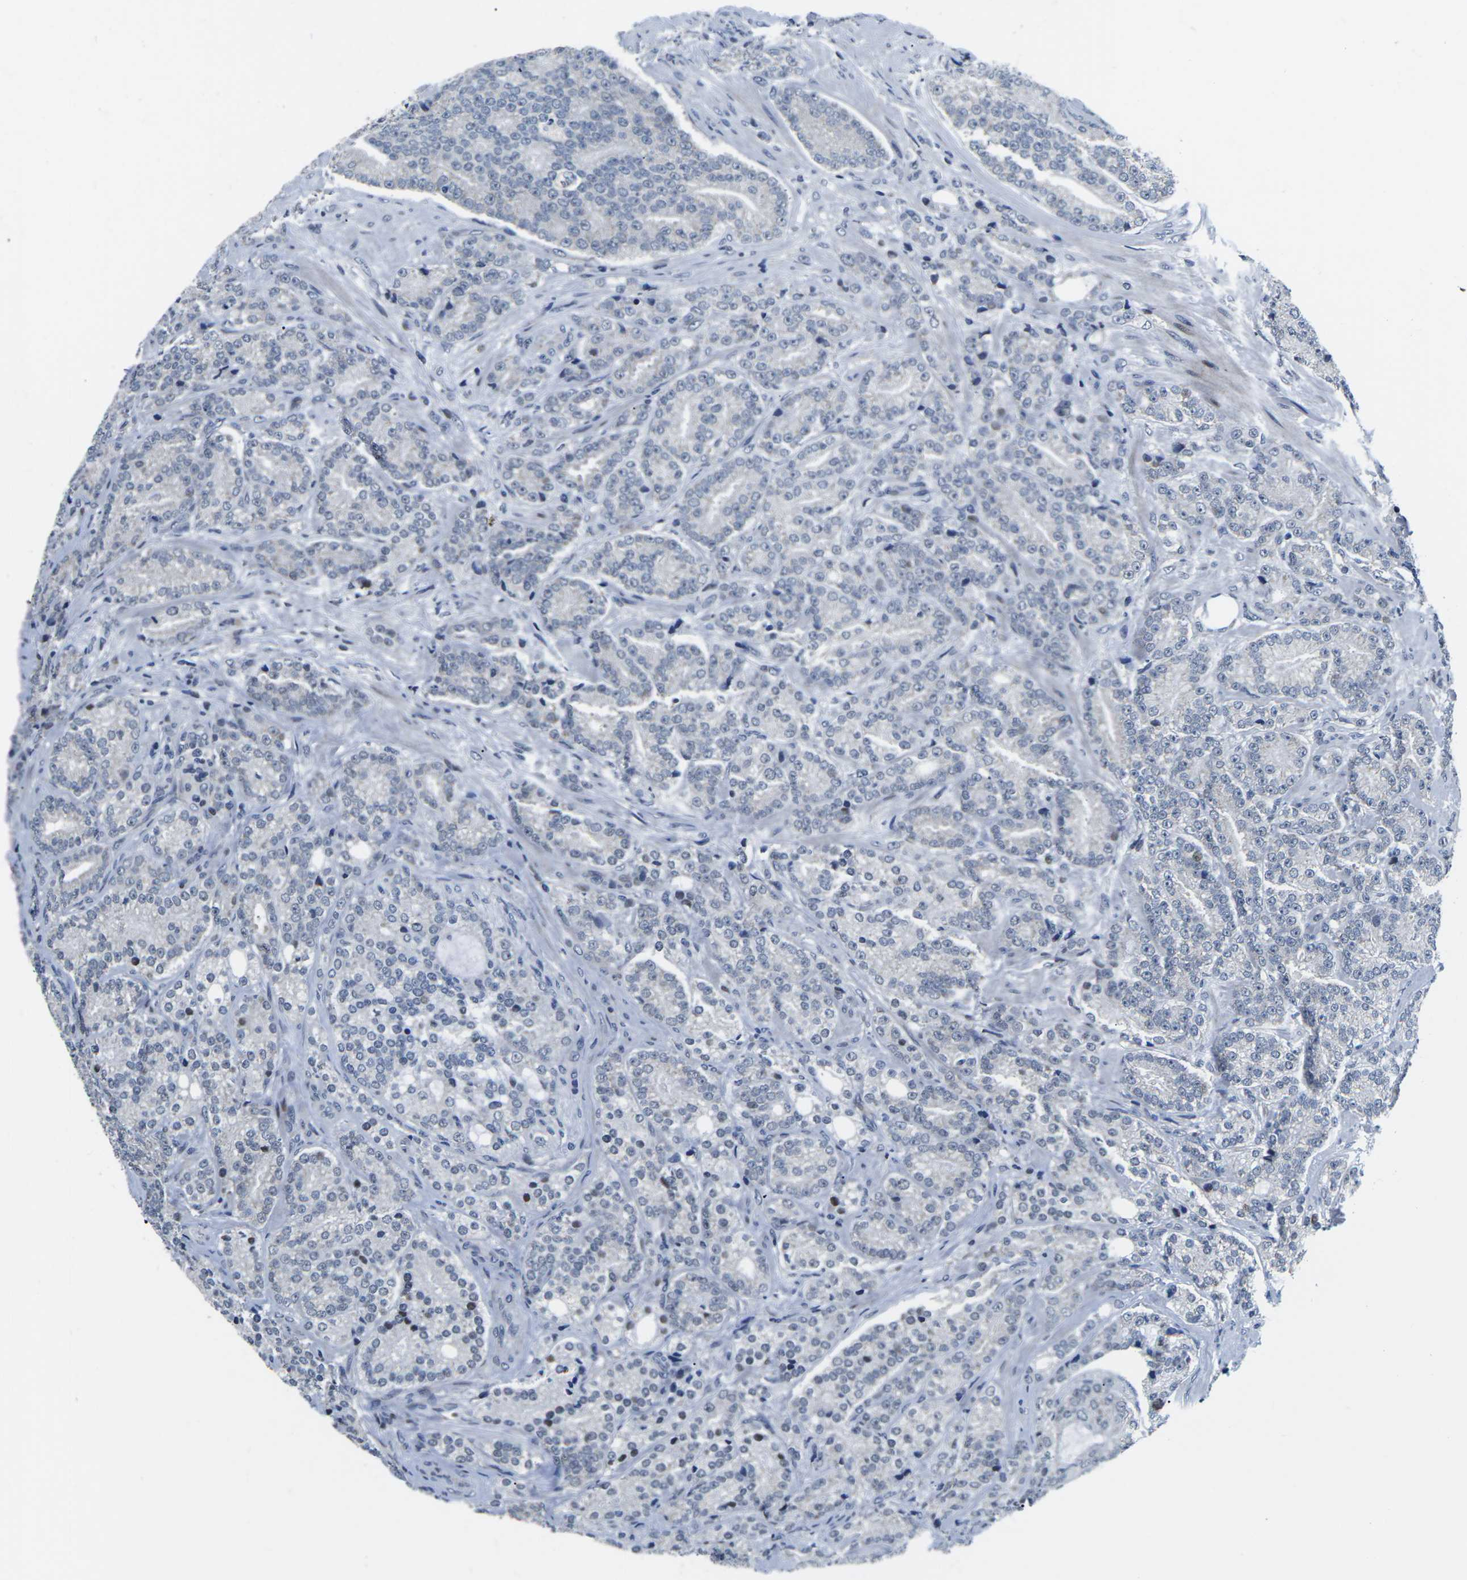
{"staining": {"intensity": "moderate", "quantity": "<25%", "location": "nuclear"}, "tissue": "prostate cancer", "cell_type": "Tumor cells", "image_type": "cancer", "snomed": [{"axis": "morphology", "description": "Adenocarcinoma, High grade"}, {"axis": "topography", "description": "Prostate"}], "caption": "The image shows staining of prostate cancer, revealing moderate nuclear protein expression (brown color) within tumor cells.", "gene": "CDC73", "patient": {"sex": "male", "age": 61}}